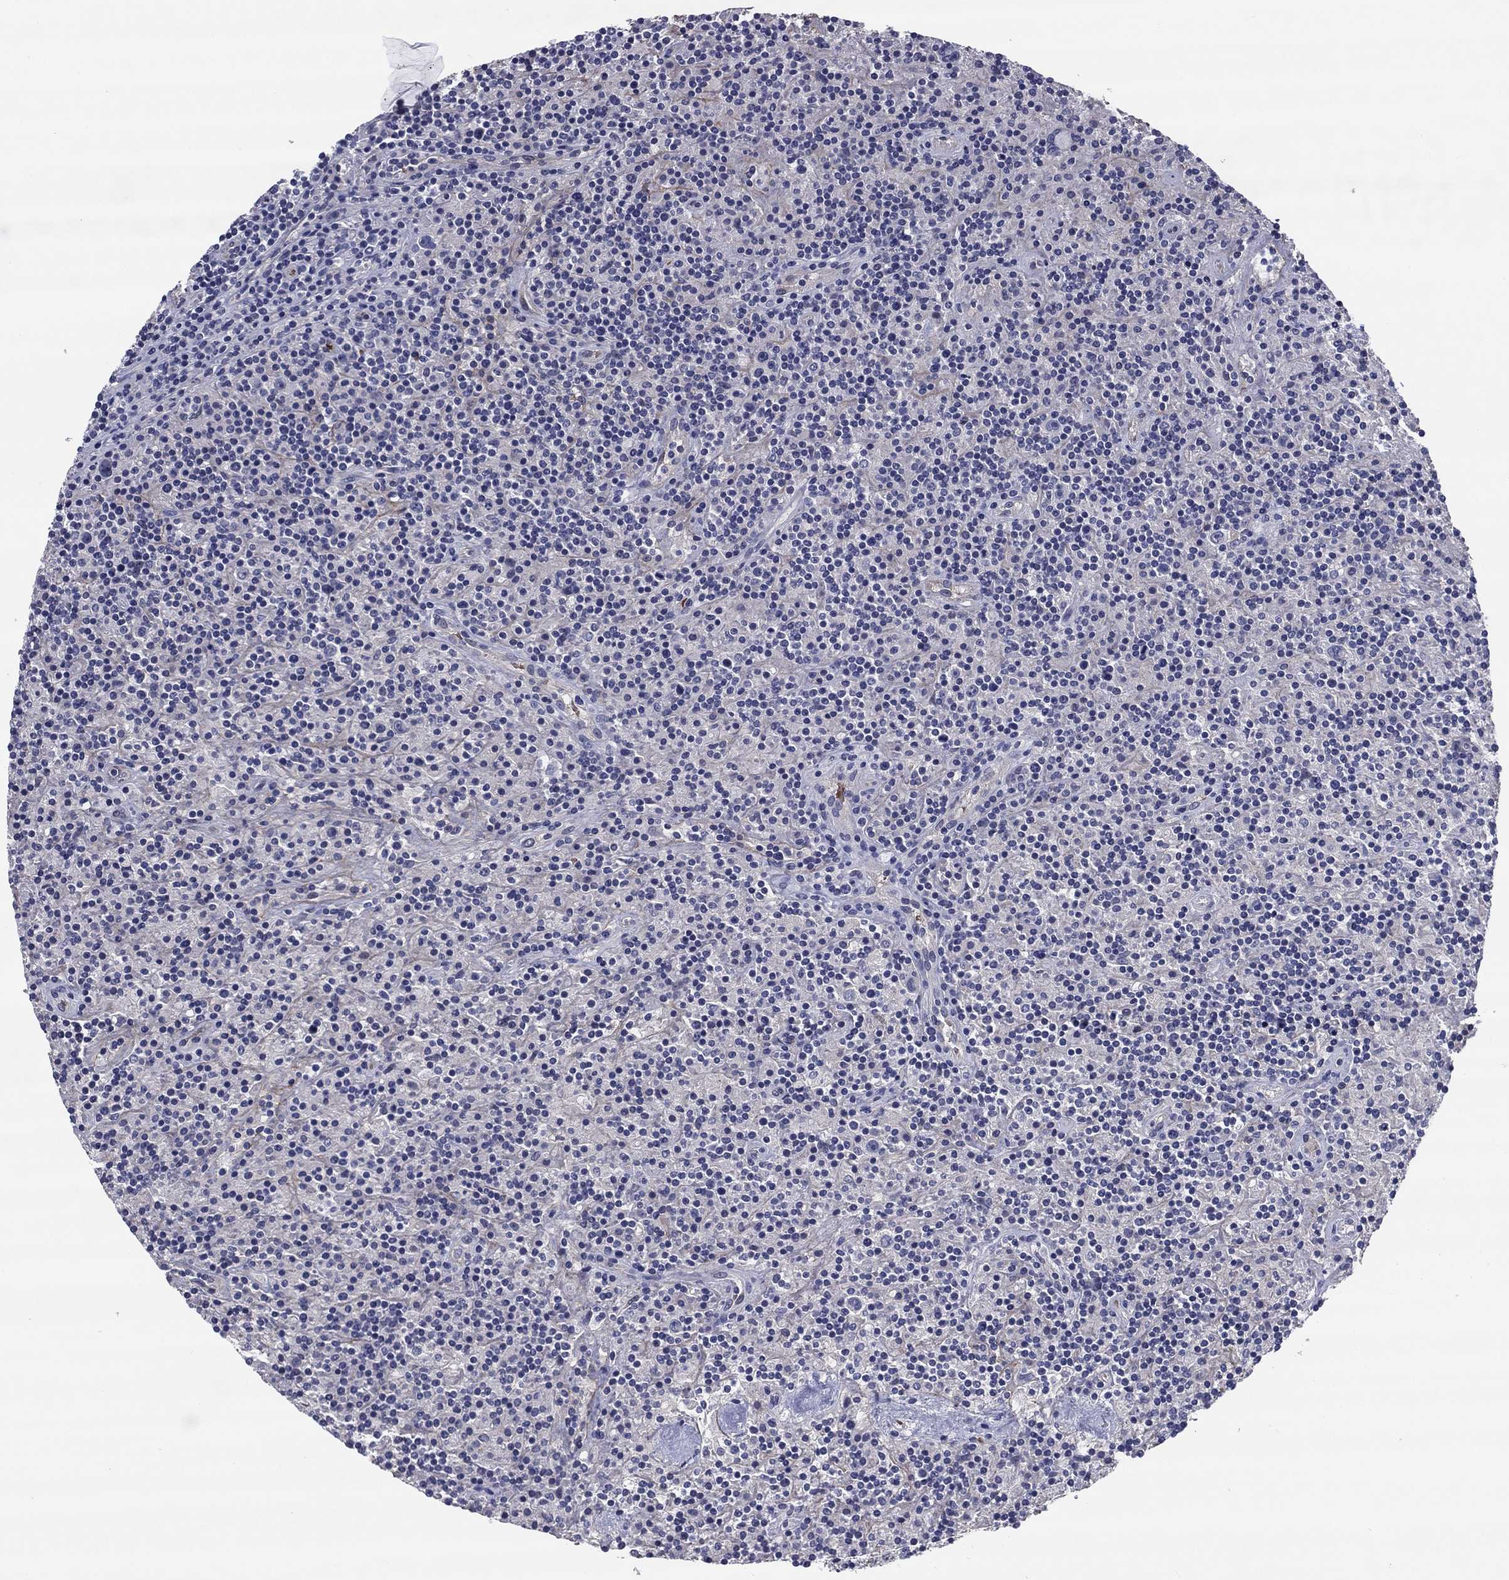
{"staining": {"intensity": "negative", "quantity": "none", "location": "none"}, "tissue": "lymphoma", "cell_type": "Tumor cells", "image_type": "cancer", "snomed": [{"axis": "morphology", "description": "Hodgkin's disease, NOS"}, {"axis": "topography", "description": "Lymph node"}], "caption": "Immunohistochemical staining of lymphoma shows no significant expression in tumor cells.", "gene": "REXO5", "patient": {"sex": "male", "age": 70}}